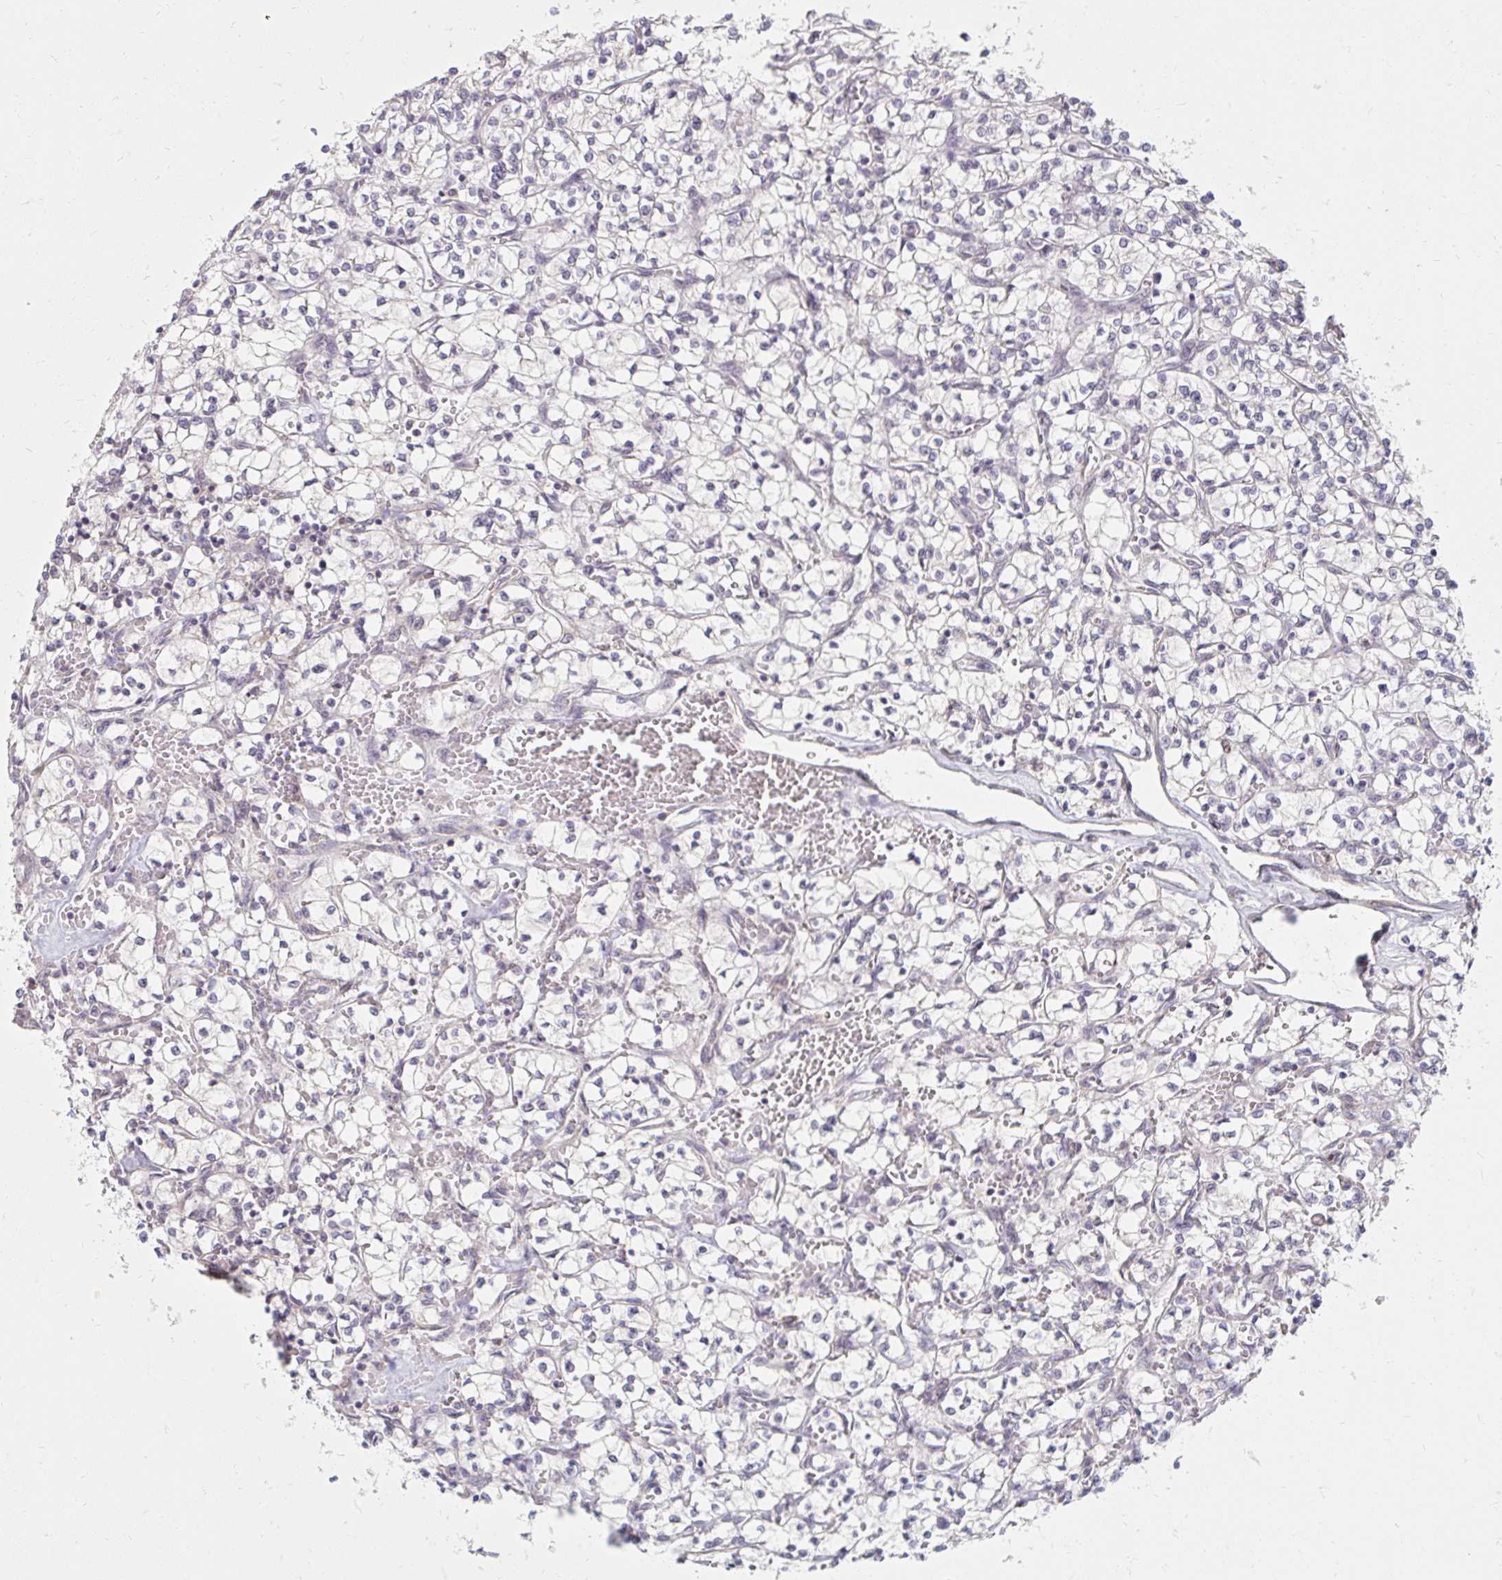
{"staining": {"intensity": "negative", "quantity": "none", "location": "none"}, "tissue": "renal cancer", "cell_type": "Tumor cells", "image_type": "cancer", "snomed": [{"axis": "morphology", "description": "Adenocarcinoma, NOS"}, {"axis": "topography", "description": "Kidney"}], "caption": "Immunohistochemical staining of renal cancer (adenocarcinoma) displays no significant staining in tumor cells.", "gene": "DDN", "patient": {"sex": "female", "age": 64}}